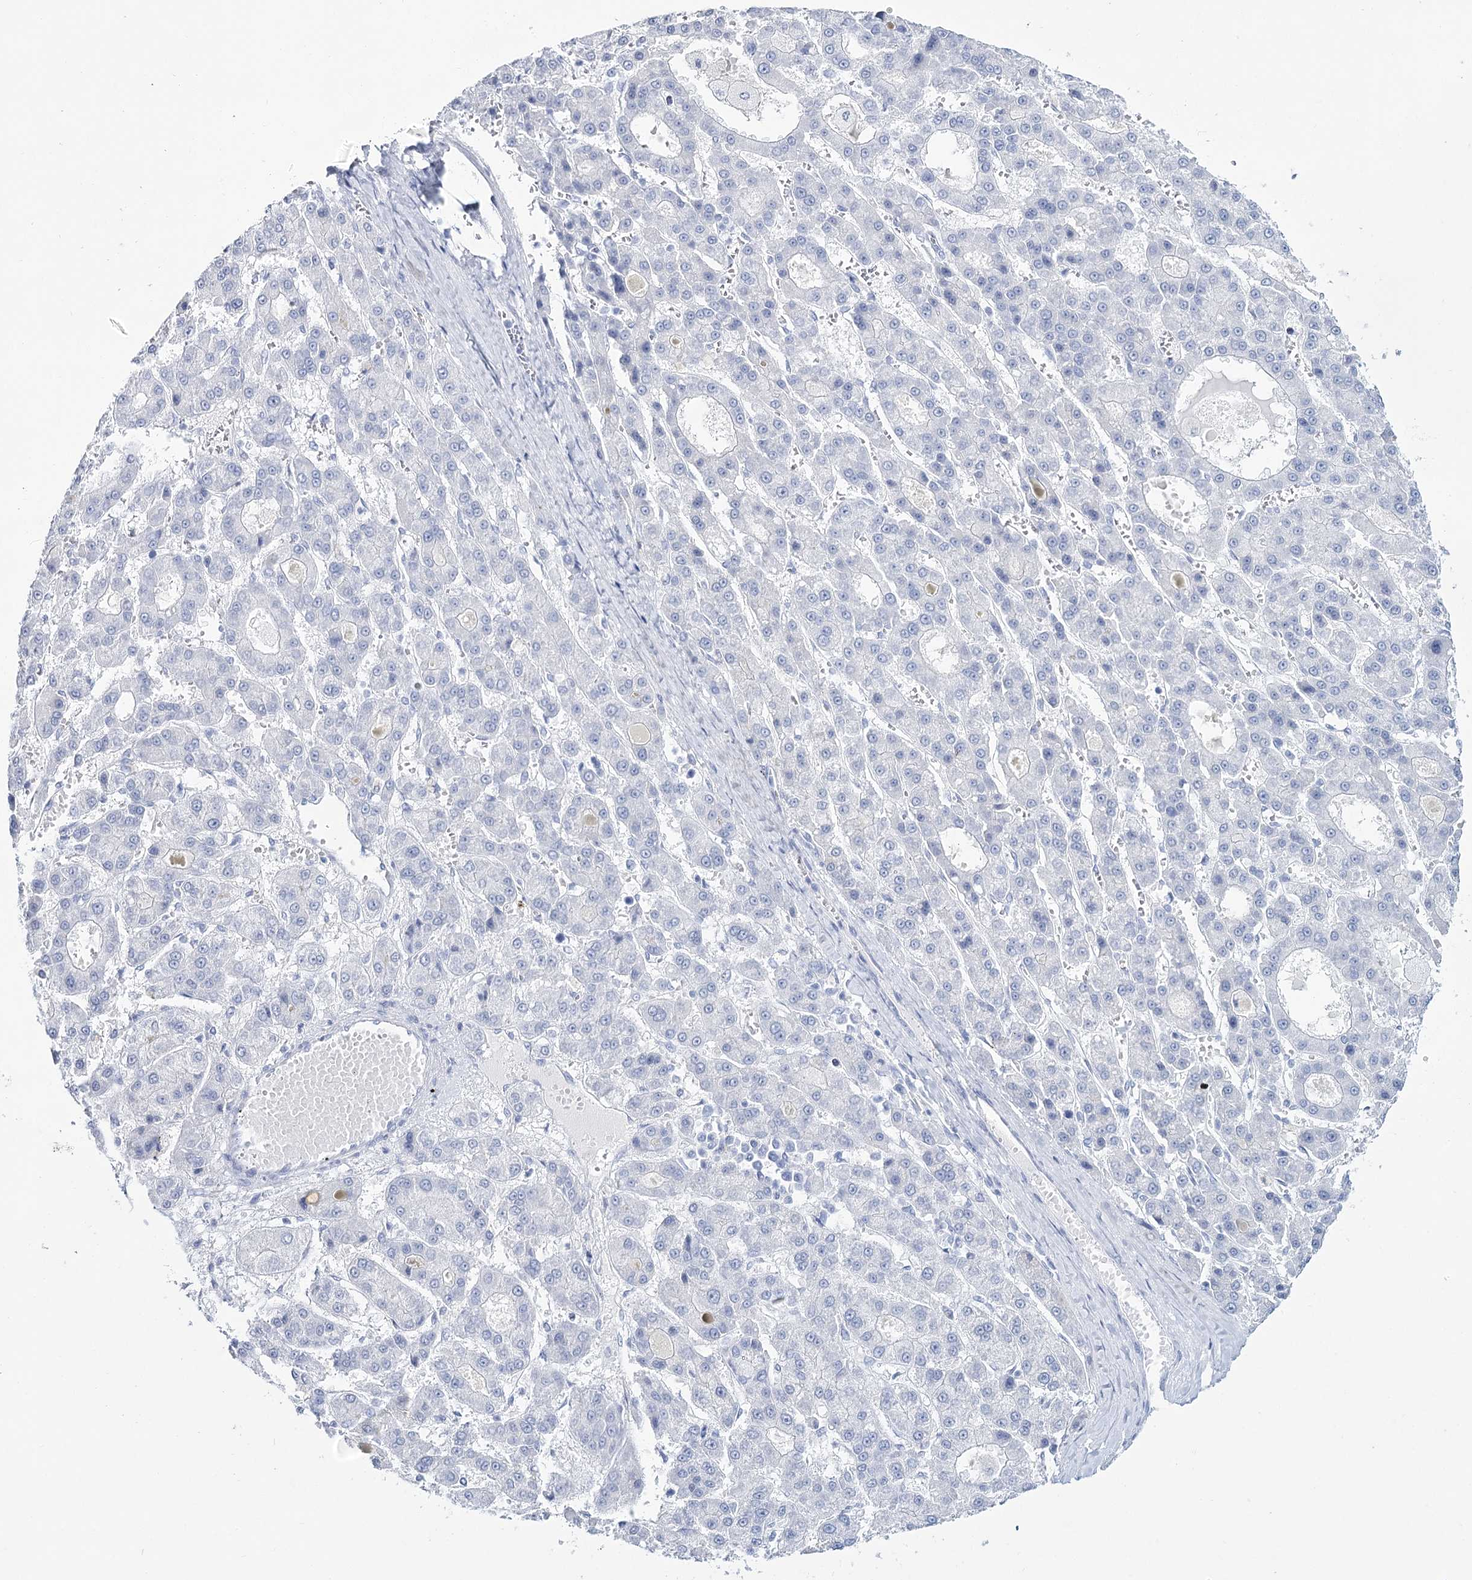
{"staining": {"intensity": "negative", "quantity": "none", "location": "none"}, "tissue": "liver cancer", "cell_type": "Tumor cells", "image_type": "cancer", "snomed": [{"axis": "morphology", "description": "Carcinoma, Hepatocellular, NOS"}, {"axis": "topography", "description": "Liver"}], "caption": "A micrograph of liver cancer stained for a protein demonstrates no brown staining in tumor cells.", "gene": "RNF186", "patient": {"sex": "male", "age": 70}}